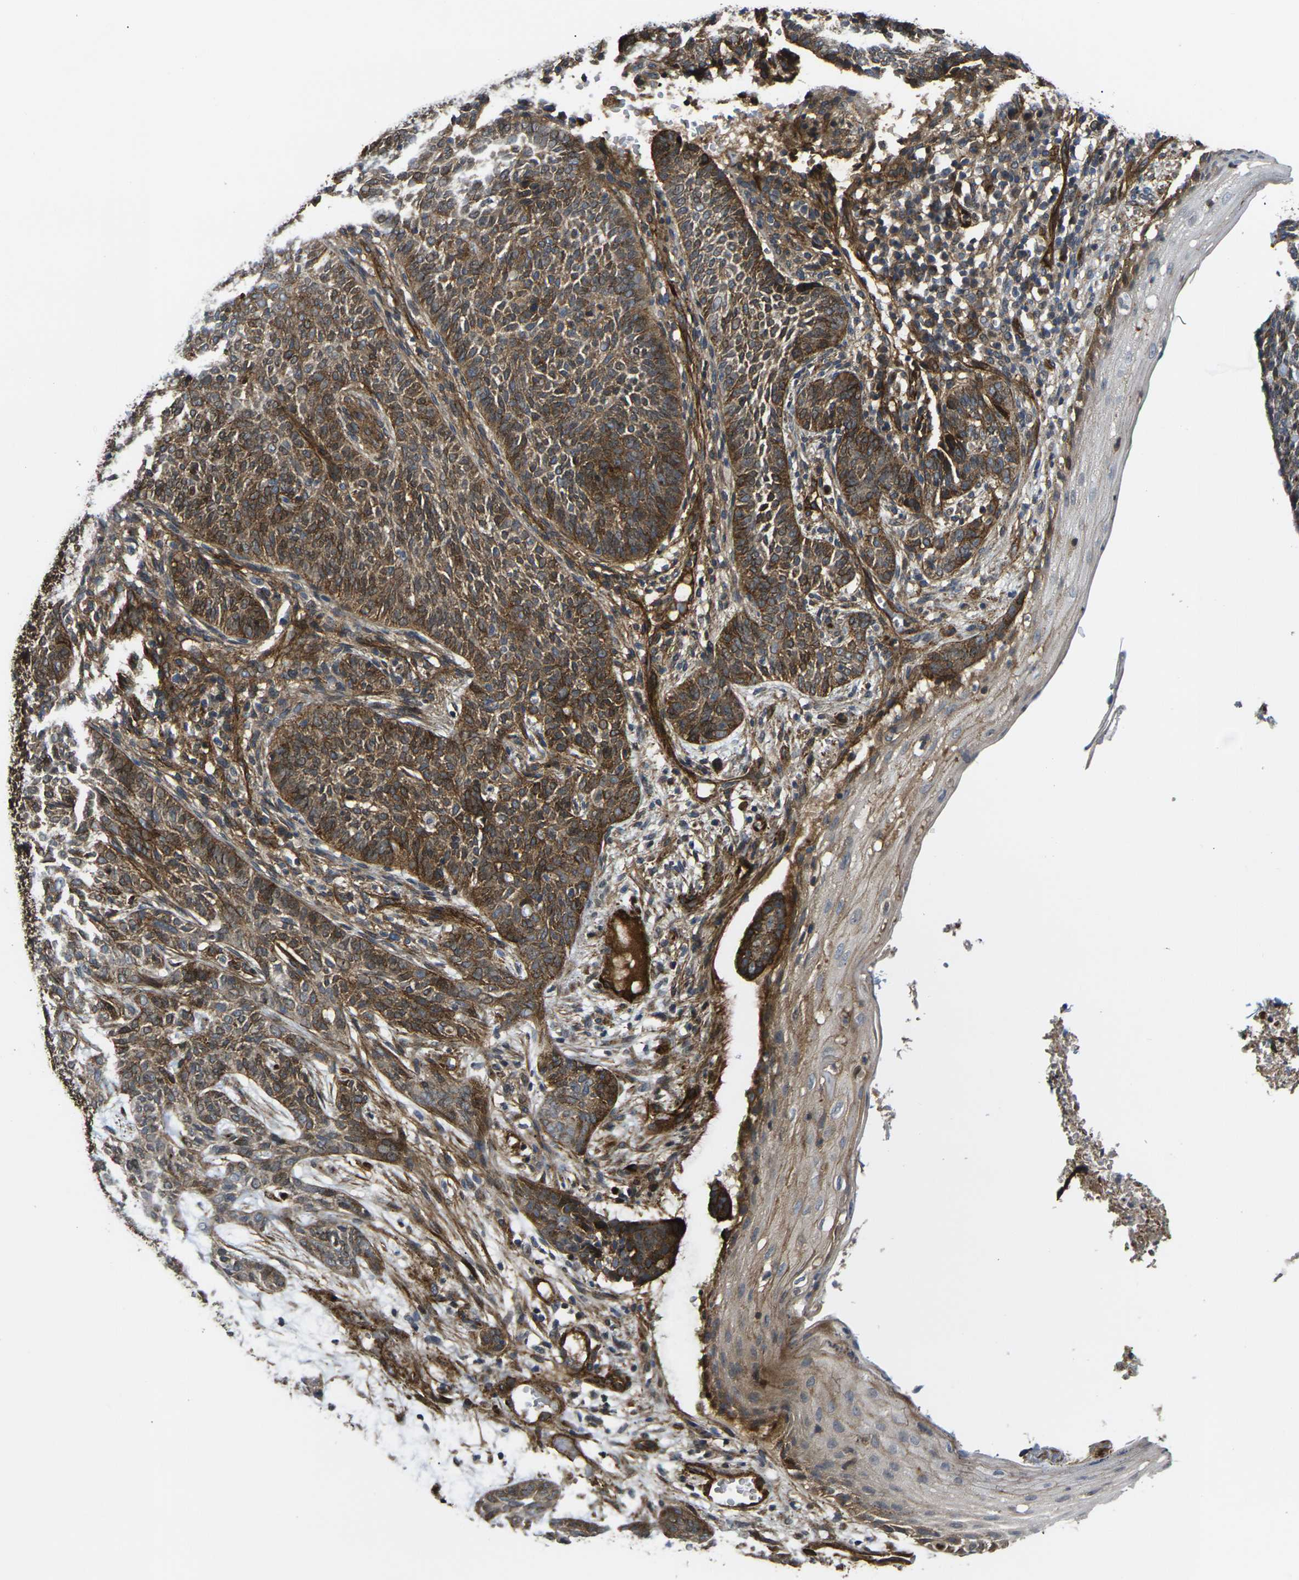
{"staining": {"intensity": "moderate", "quantity": ">75%", "location": "cytoplasmic/membranous"}, "tissue": "skin cancer", "cell_type": "Tumor cells", "image_type": "cancer", "snomed": [{"axis": "morphology", "description": "Basal cell carcinoma"}, {"axis": "topography", "description": "Skin"}], "caption": "Approximately >75% of tumor cells in human skin basal cell carcinoma reveal moderate cytoplasmic/membranous protein positivity as visualized by brown immunohistochemical staining.", "gene": "ECE1", "patient": {"sex": "male", "age": 87}}